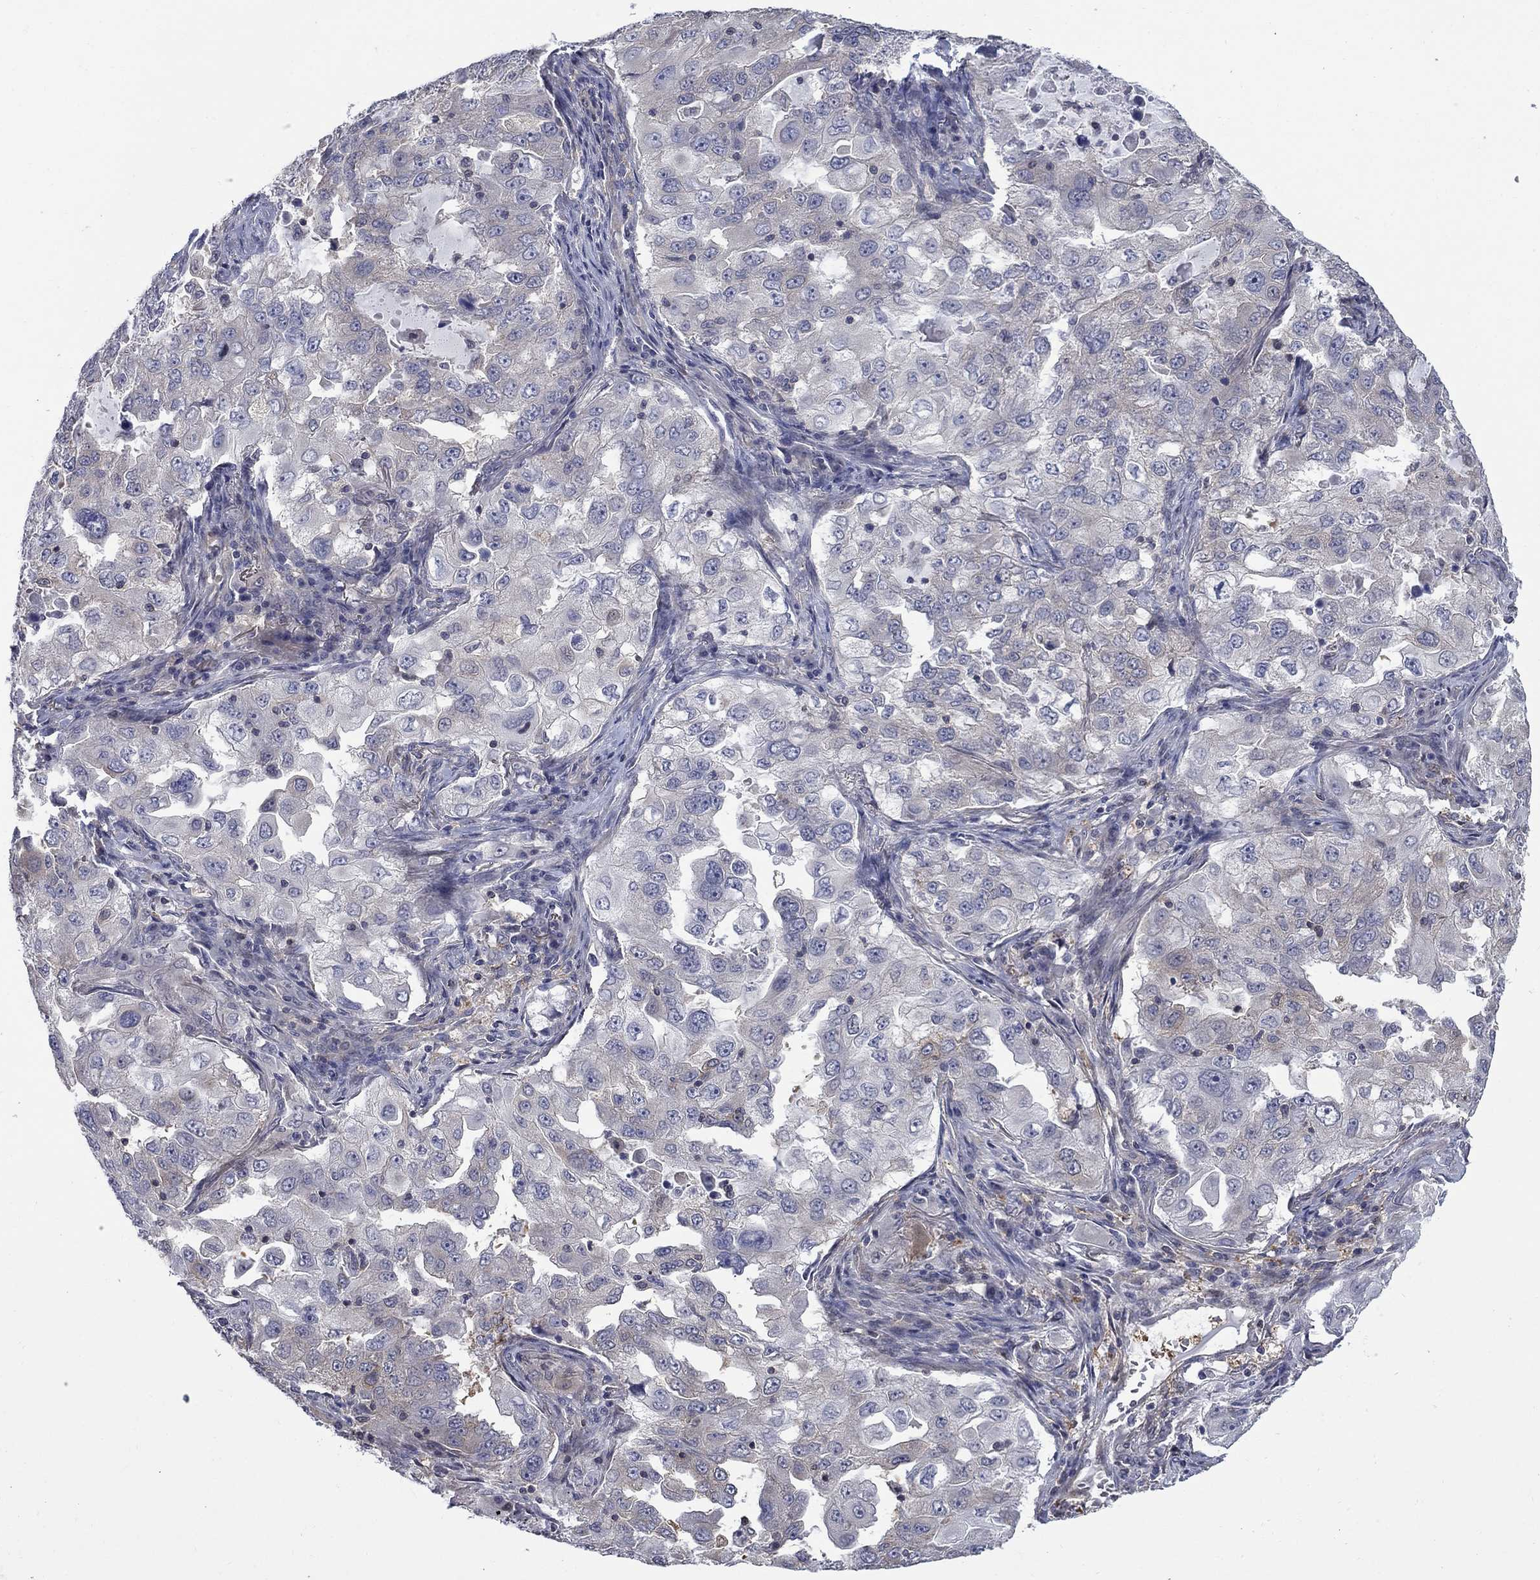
{"staining": {"intensity": "negative", "quantity": "none", "location": "none"}, "tissue": "lung cancer", "cell_type": "Tumor cells", "image_type": "cancer", "snomed": [{"axis": "morphology", "description": "Adenocarcinoma, NOS"}, {"axis": "topography", "description": "Lung"}], "caption": "This is a image of immunohistochemistry staining of lung adenocarcinoma, which shows no staining in tumor cells.", "gene": "PDZD2", "patient": {"sex": "female", "age": 61}}